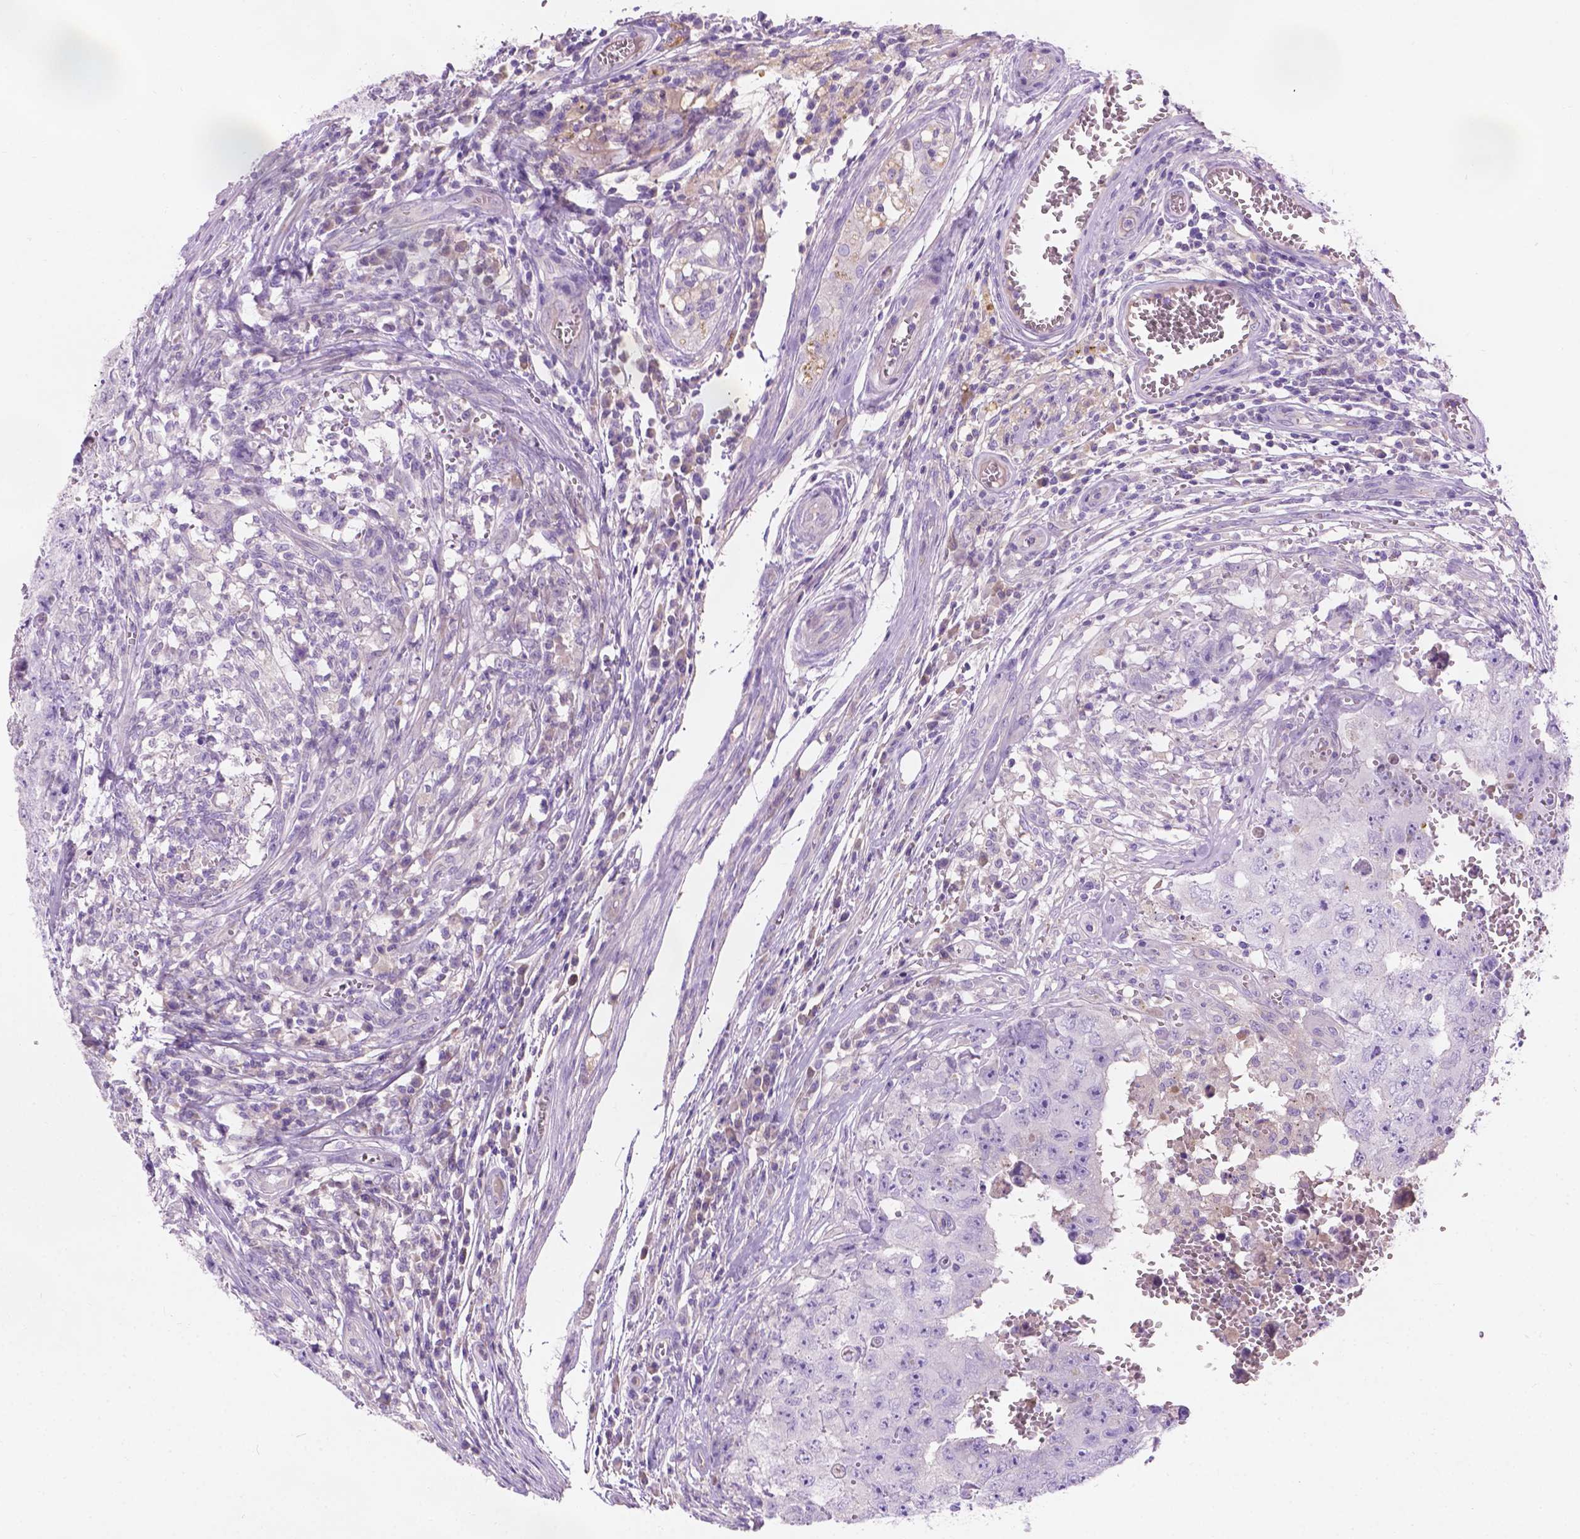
{"staining": {"intensity": "negative", "quantity": "none", "location": "none"}, "tissue": "testis cancer", "cell_type": "Tumor cells", "image_type": "cancer", "snomed": [{"axis": "morphology", "description": "Carcinoma, Embryonal, NOS"}, {"axis": "topography", "description": "Testis"}], "caption": "Tumor cells show no significant staining in testis cancer.", "gene": "NOXO1", "patient": {"sex": "male", "age": 36}}